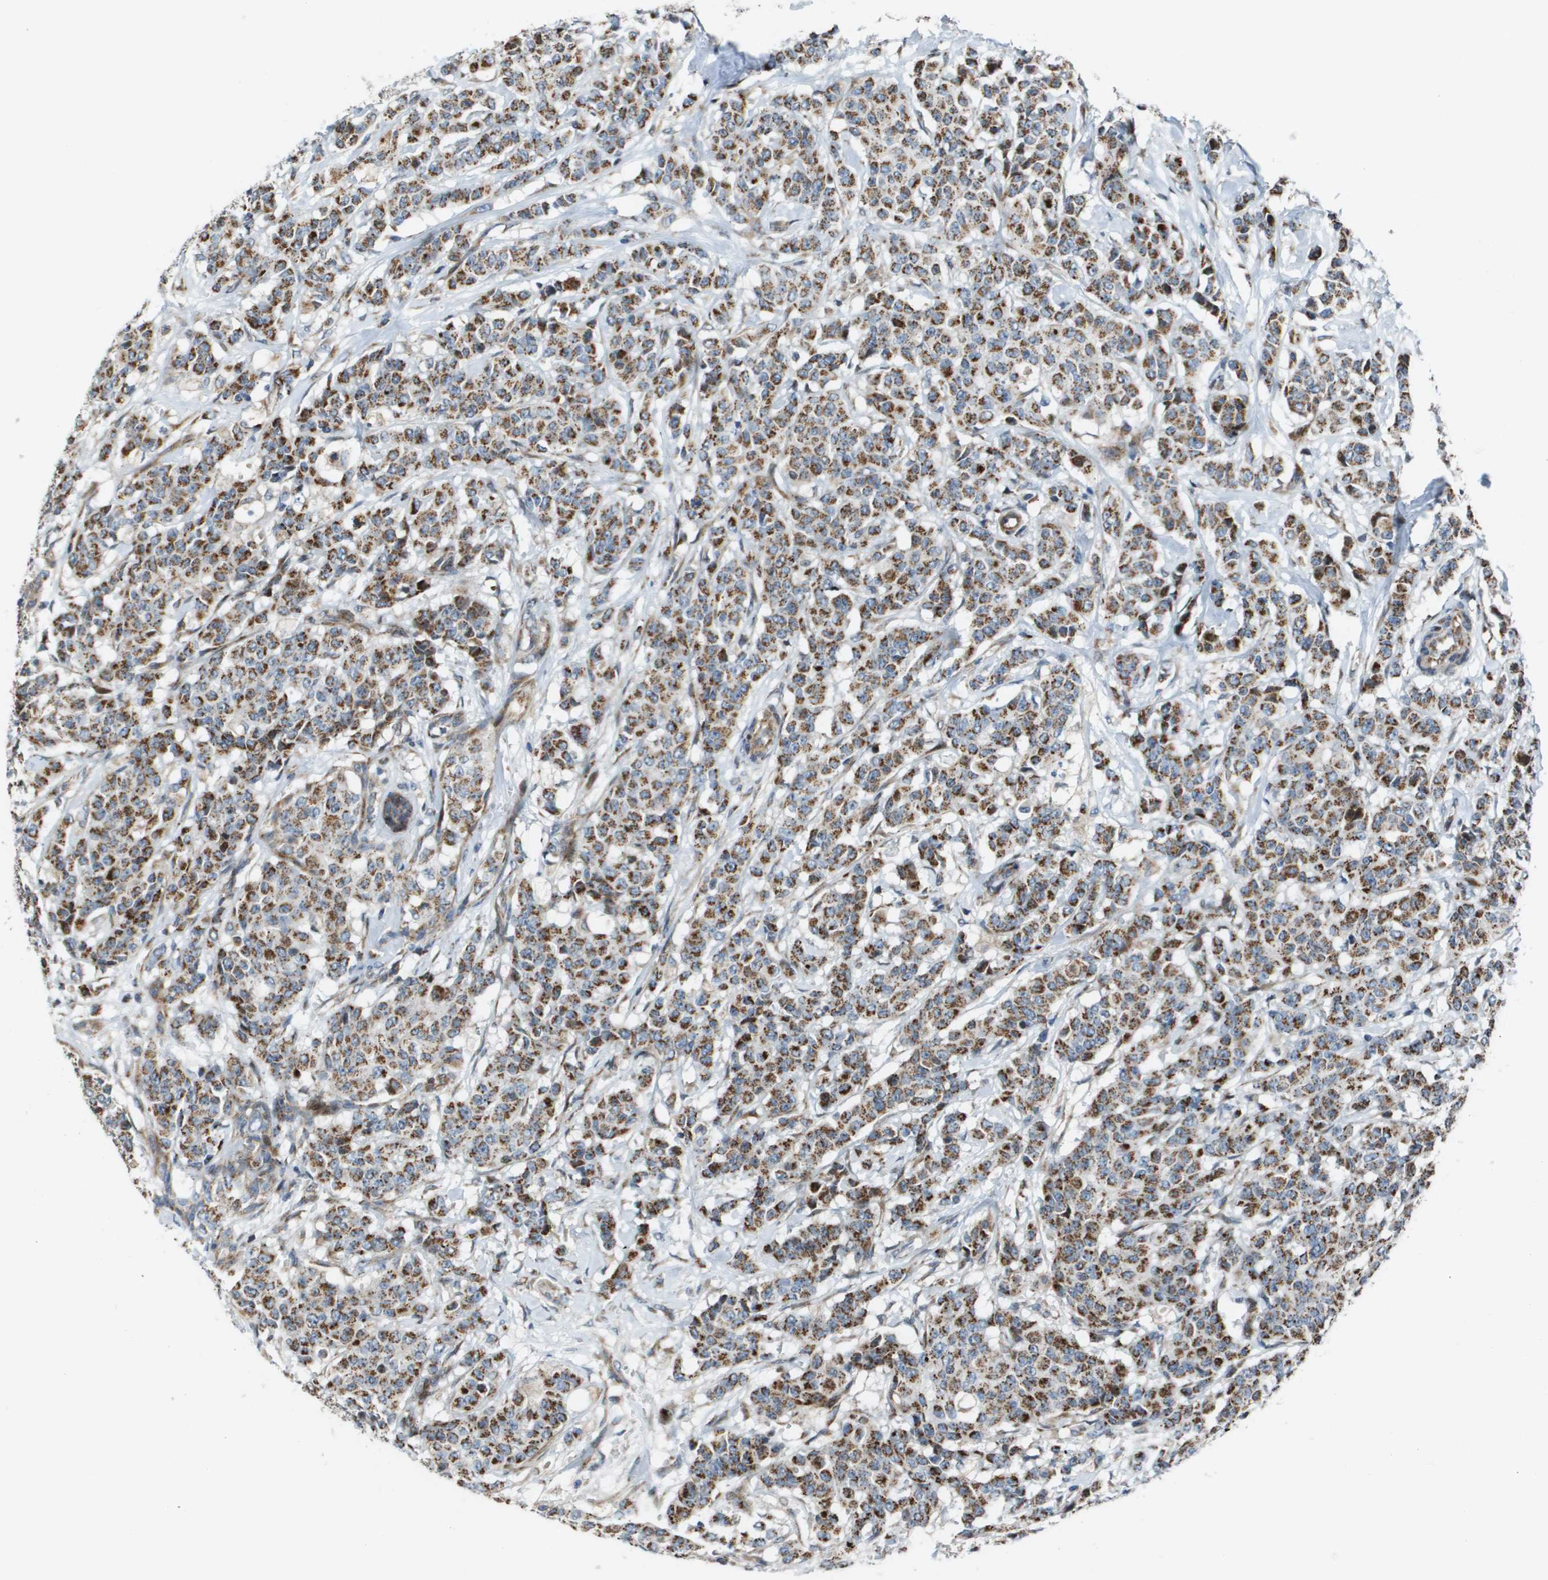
{"staining": {"intensity": "moderate", "quantity": ">75%", "location": "cytoplasmic/membranous"}, "tissue": "breast cancer", "cell_type": "Tumor cells", "image_type": "cancer", "snomed": [{"axis": "morphology", "description": "Normal tissue, NOS"}, {"axis": "morphology", "description": "Duct carcinoma"}, {"axis": "topography", "description": "Breast"}], "caption": "The histopathology image exhibits immunohistochemical staining of breast infiltrating ductal carcinoma. There is moderate cytoplasmic/membranous positivity is seen in about >75% of tumor cells.", "gene": "MGAT3", "patient": {"sex": "female", "age": 40}}